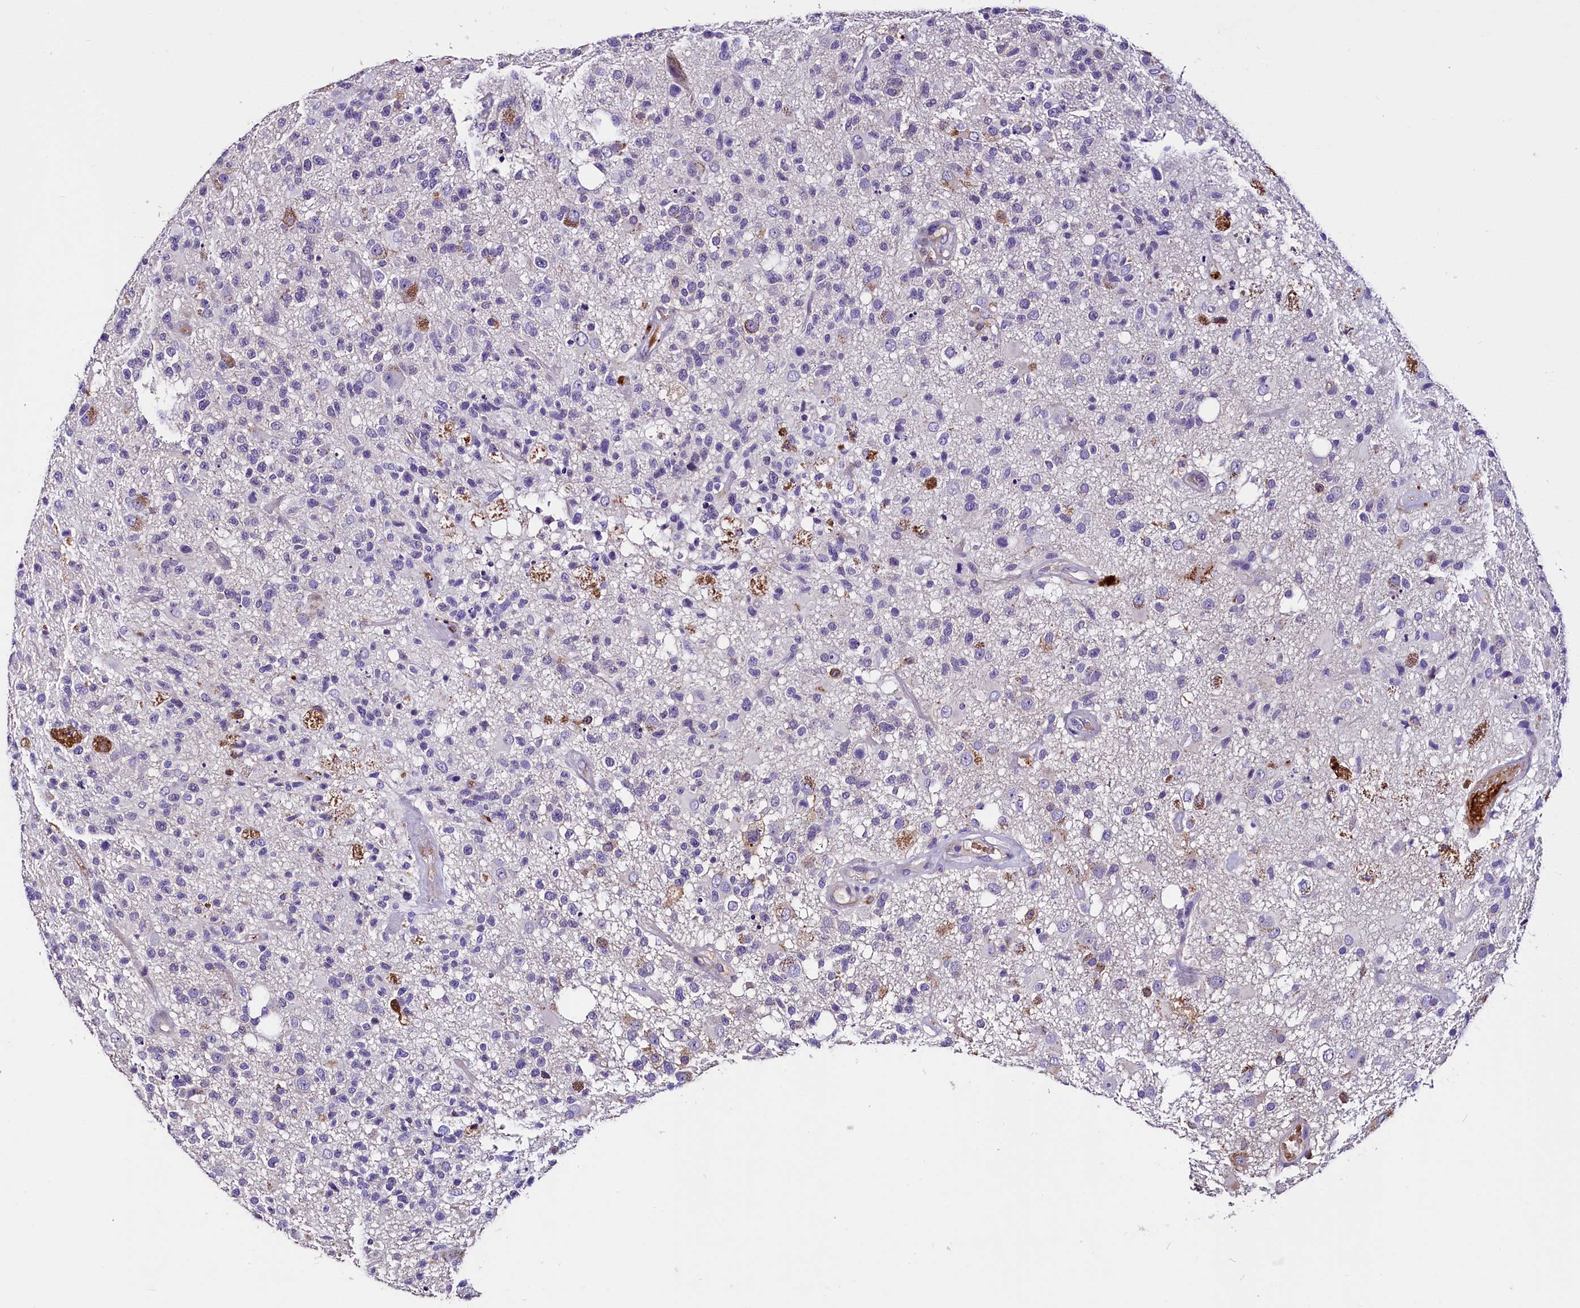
{"staining": {"intensity": "negative", "quantity": "none", "location": "none"}, "tissue": "glioma", "cell_type": "Tumor cells", "image_type": "cancer", "snomed": [{"axis": "morphology", "description": "Glioma, malignant, High grade"}, {"axis": "morphology", "description": "Glioblastoma, NOS"}, {"axis": "topography", "description": "Brain"}], "caption": "A high-resolution photomicrograph shows immunohistochemistry (IHC) staining of glioblastoma, which displays no significant staining in tumor cells. (DAB (3,3'-diaminobenzidine) IHC, high magnification).", "gene": "MEX3B", "patient": {"sex": "male", "age": 60}}